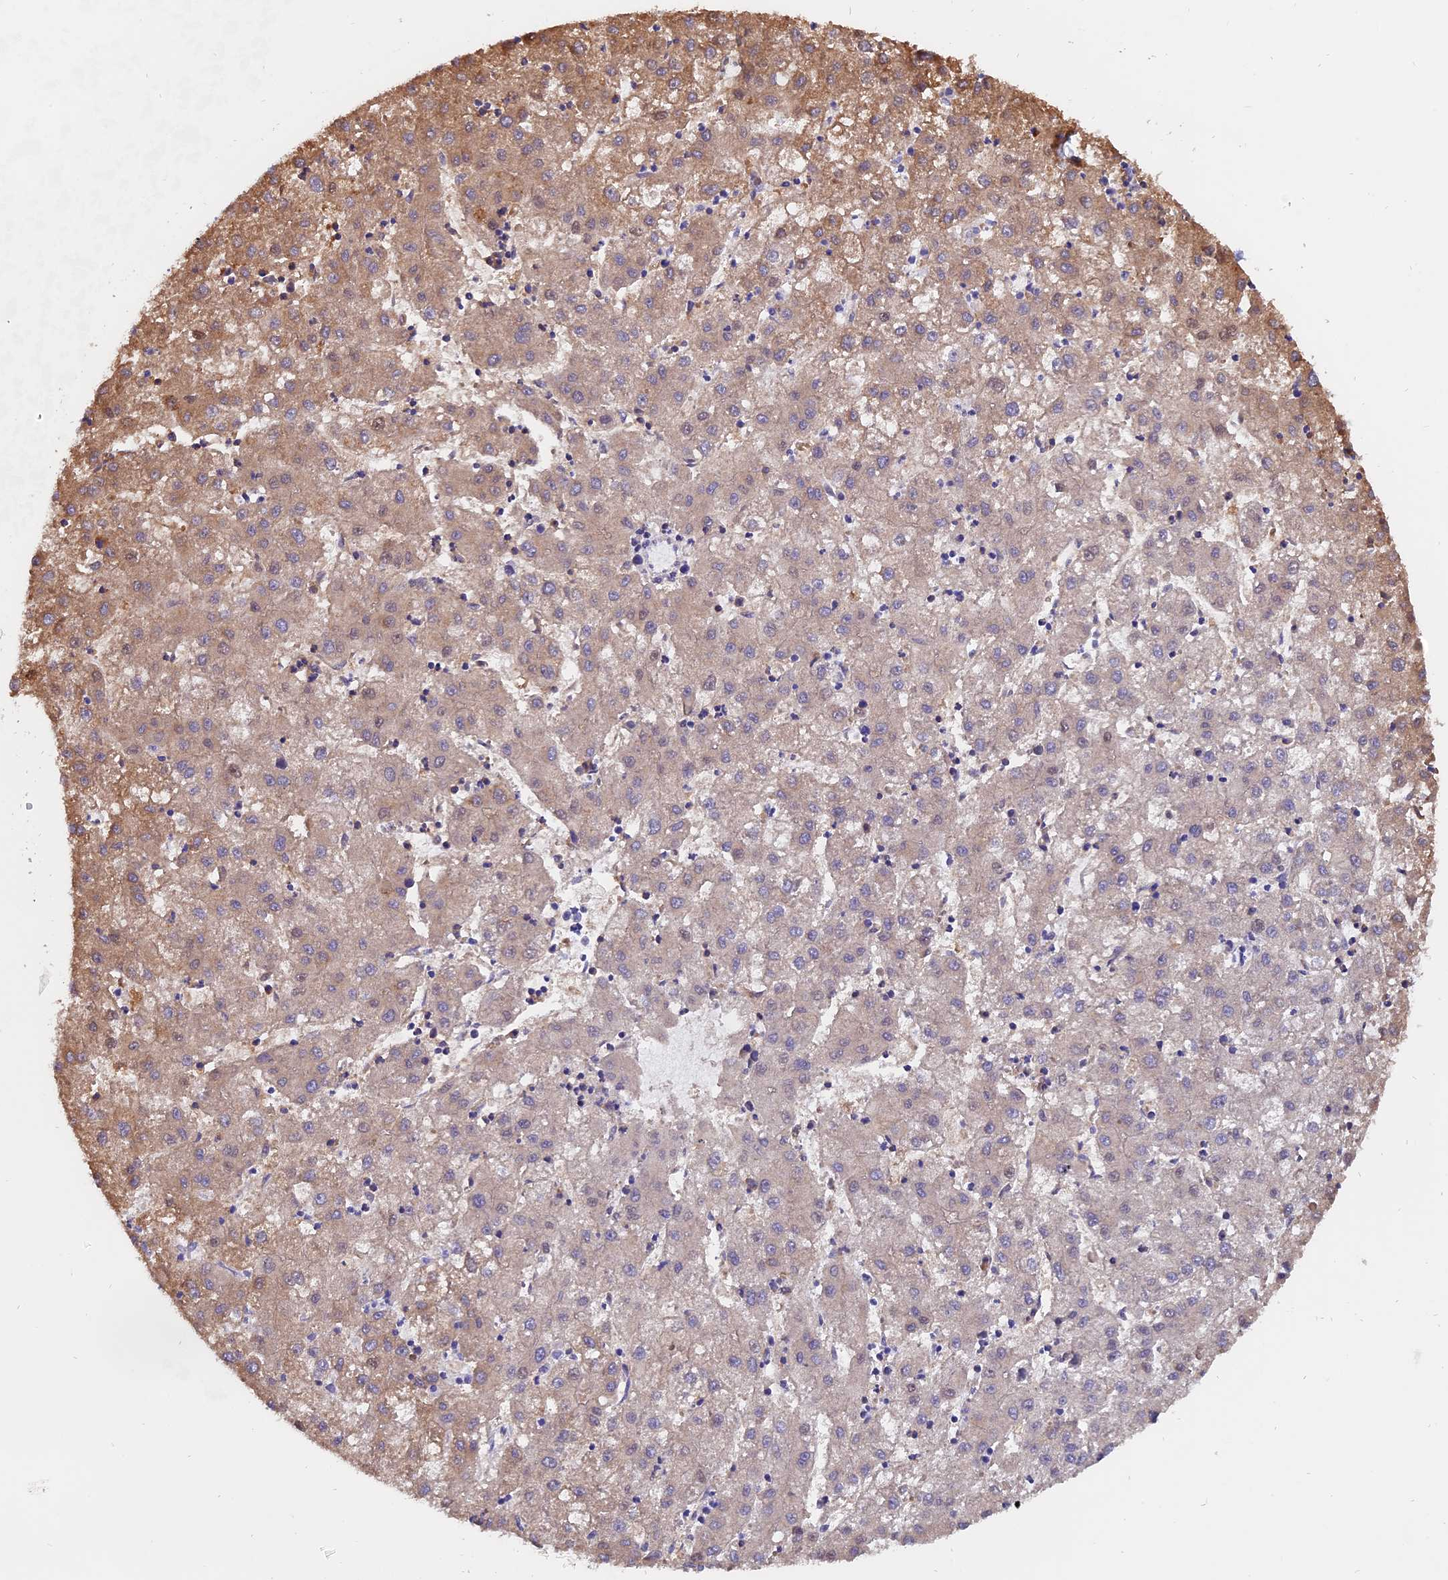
{"staining": {"intensity": "weak", "quantity": "<25%", "location": "cytoplasmic/membranous"}, "tissue": "liver cancer", "cell_type": "Tumor cells", "image_type": "cancer", "snomed": [{"axis": "morphology", "description": "Carcinoma, Hepatocellular, NOS"}, {"axis": "topography", "description": "Liver"}], "caption": "High power microscopy photomicrograph of an immunohistochemistry micrograph of liver hepatocellular carcinoma, revealing no significant positivity in tumor cells.", "gene": "FAM118B", "patient": {"sex": "male", "age": 72}}